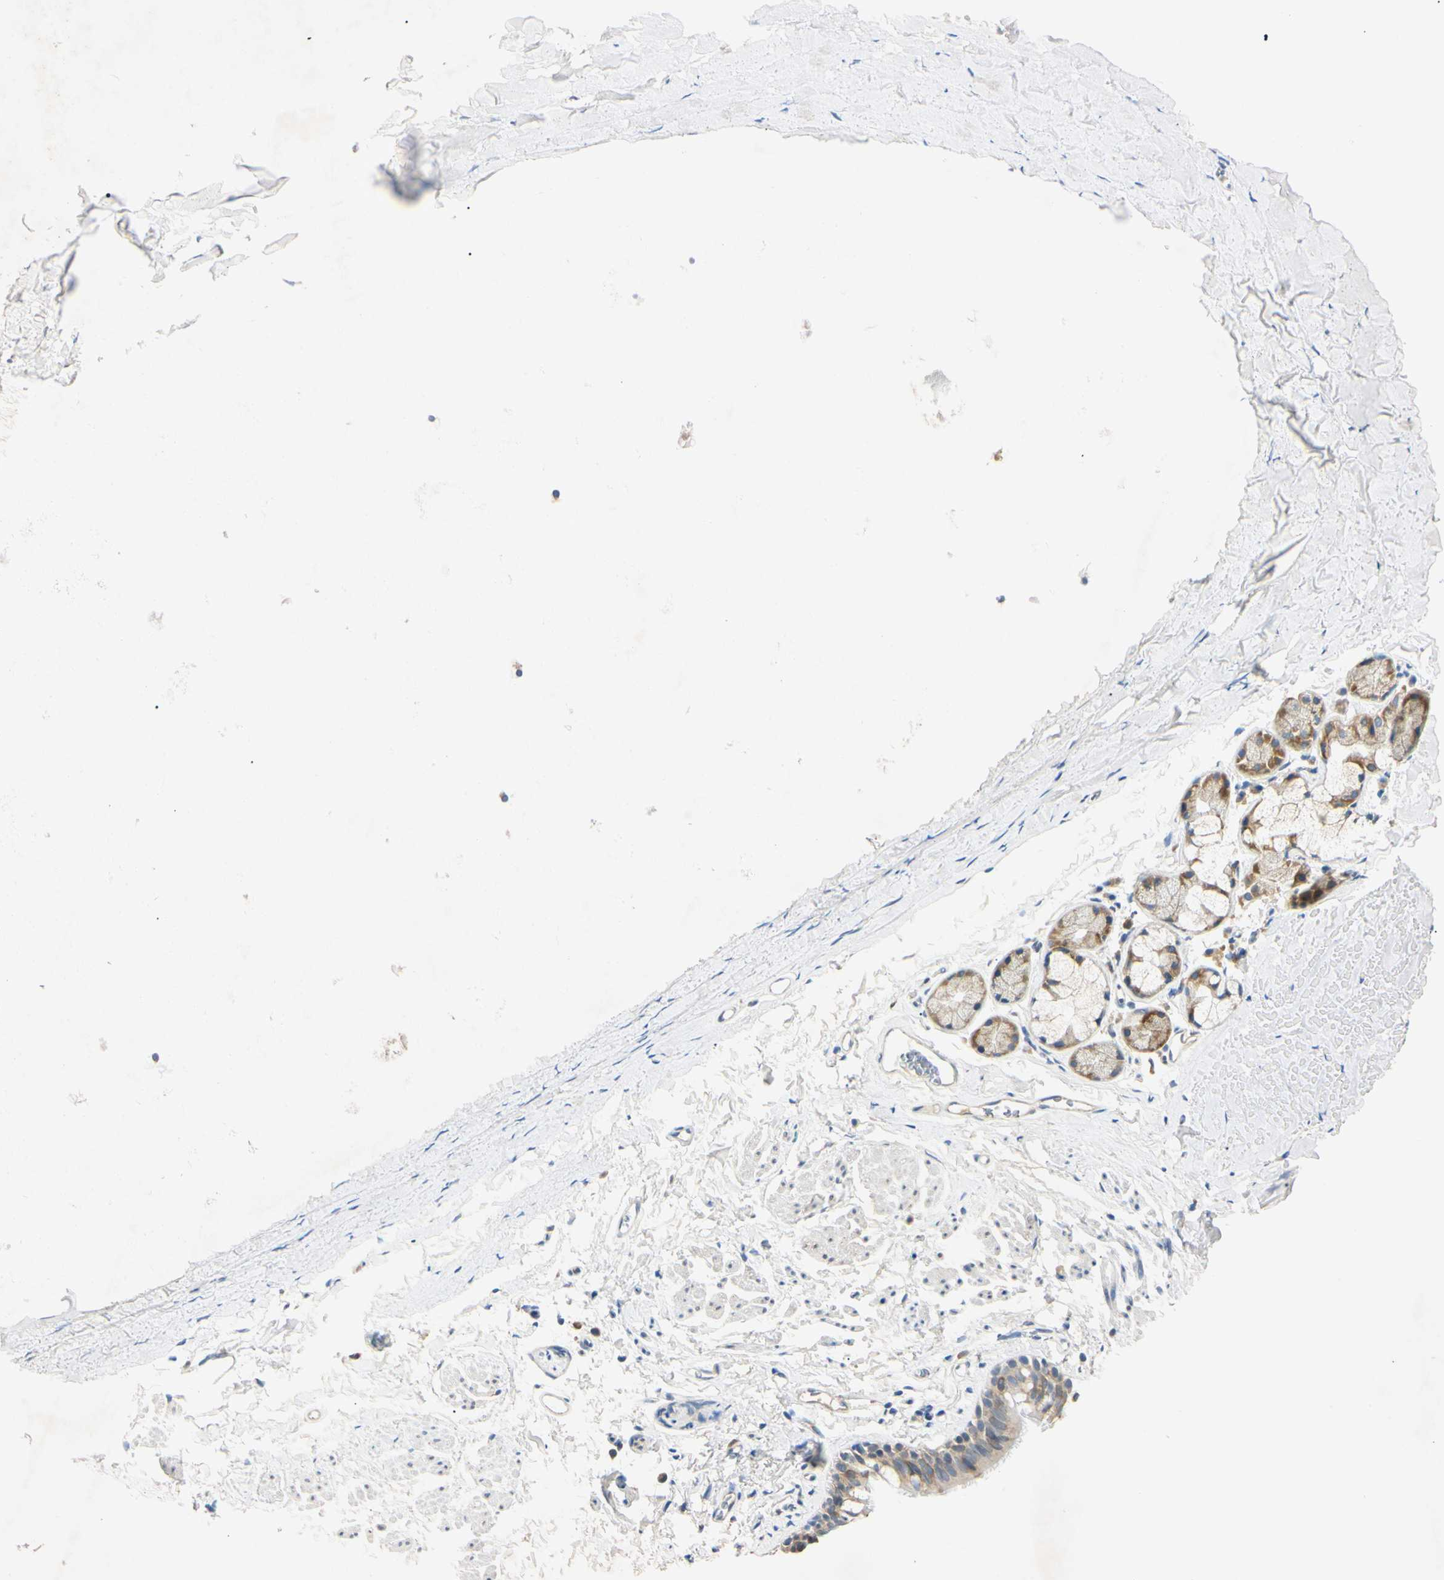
{"staining": {"intensity": "moderate", "quantity": "25%-75%", "location": "cytoplasmic/membranous"}, "tissue": "bronchus", "cell_type": "Respiratory epithelial cells", "image_type": "normal", "snomed": [{"axis": "morphology", "description": "Normal tissue, NOS"}, {"axis": "morphology", "description": "Malignant melanoma, Metastatic site"}, {"axis": "topography", "description": "Bronchus"}, {"axis": "topography", "description": "Lung"}], "caption": "High-power microscopy captured an immunohistochemistry (IHC) photomicrograph of benign bronchus, revealing moderate cytoplasmic/membranous staining in about 25%-75% of respiratory epithelial cells.", "gene": "DNAJB12", "patient": {"sex": "male", "age": 64}}